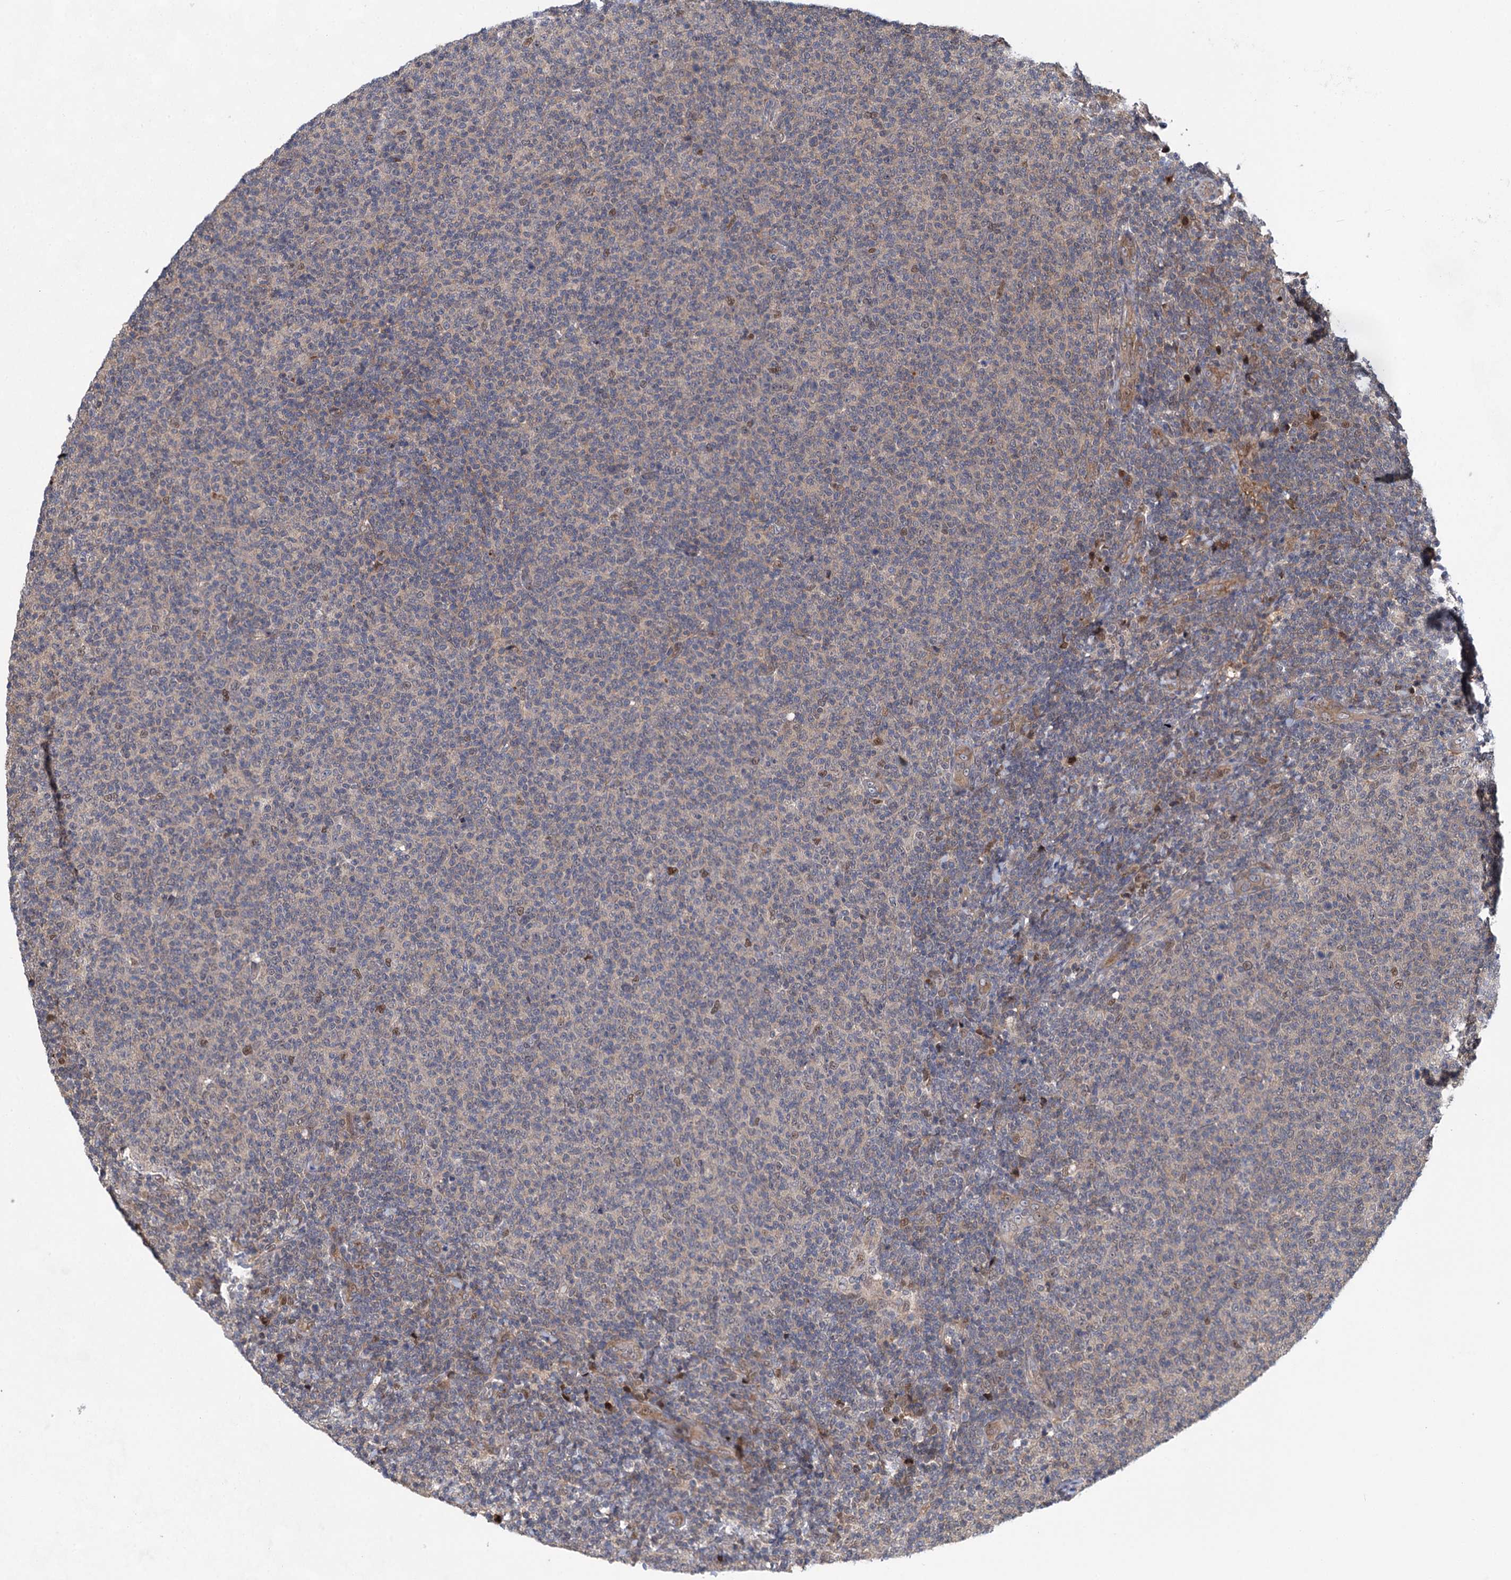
{"staining": {"intensity": "weak", "quantity": "25%-75%", "location": "cytoplasmic/membranous"}, "tissue": "lymphoma", "cell_type": "Tumor cells", "image_type": "cancer", "snomed": [{"axis": "morphology", "description": "Malignant lymphoma, non-Hodgkin's type, Low grade"}, {"axis": "topography", "description": "Lymph node"}], "caption": "A brown stain shows weak cytoplasmic/membranous staining of a protein in low-grade malignant lymphoma, non-Hodgkin's type tumor cells.", "gene": "GPBP1", "patient": {"sex": "male", "age": 66}}